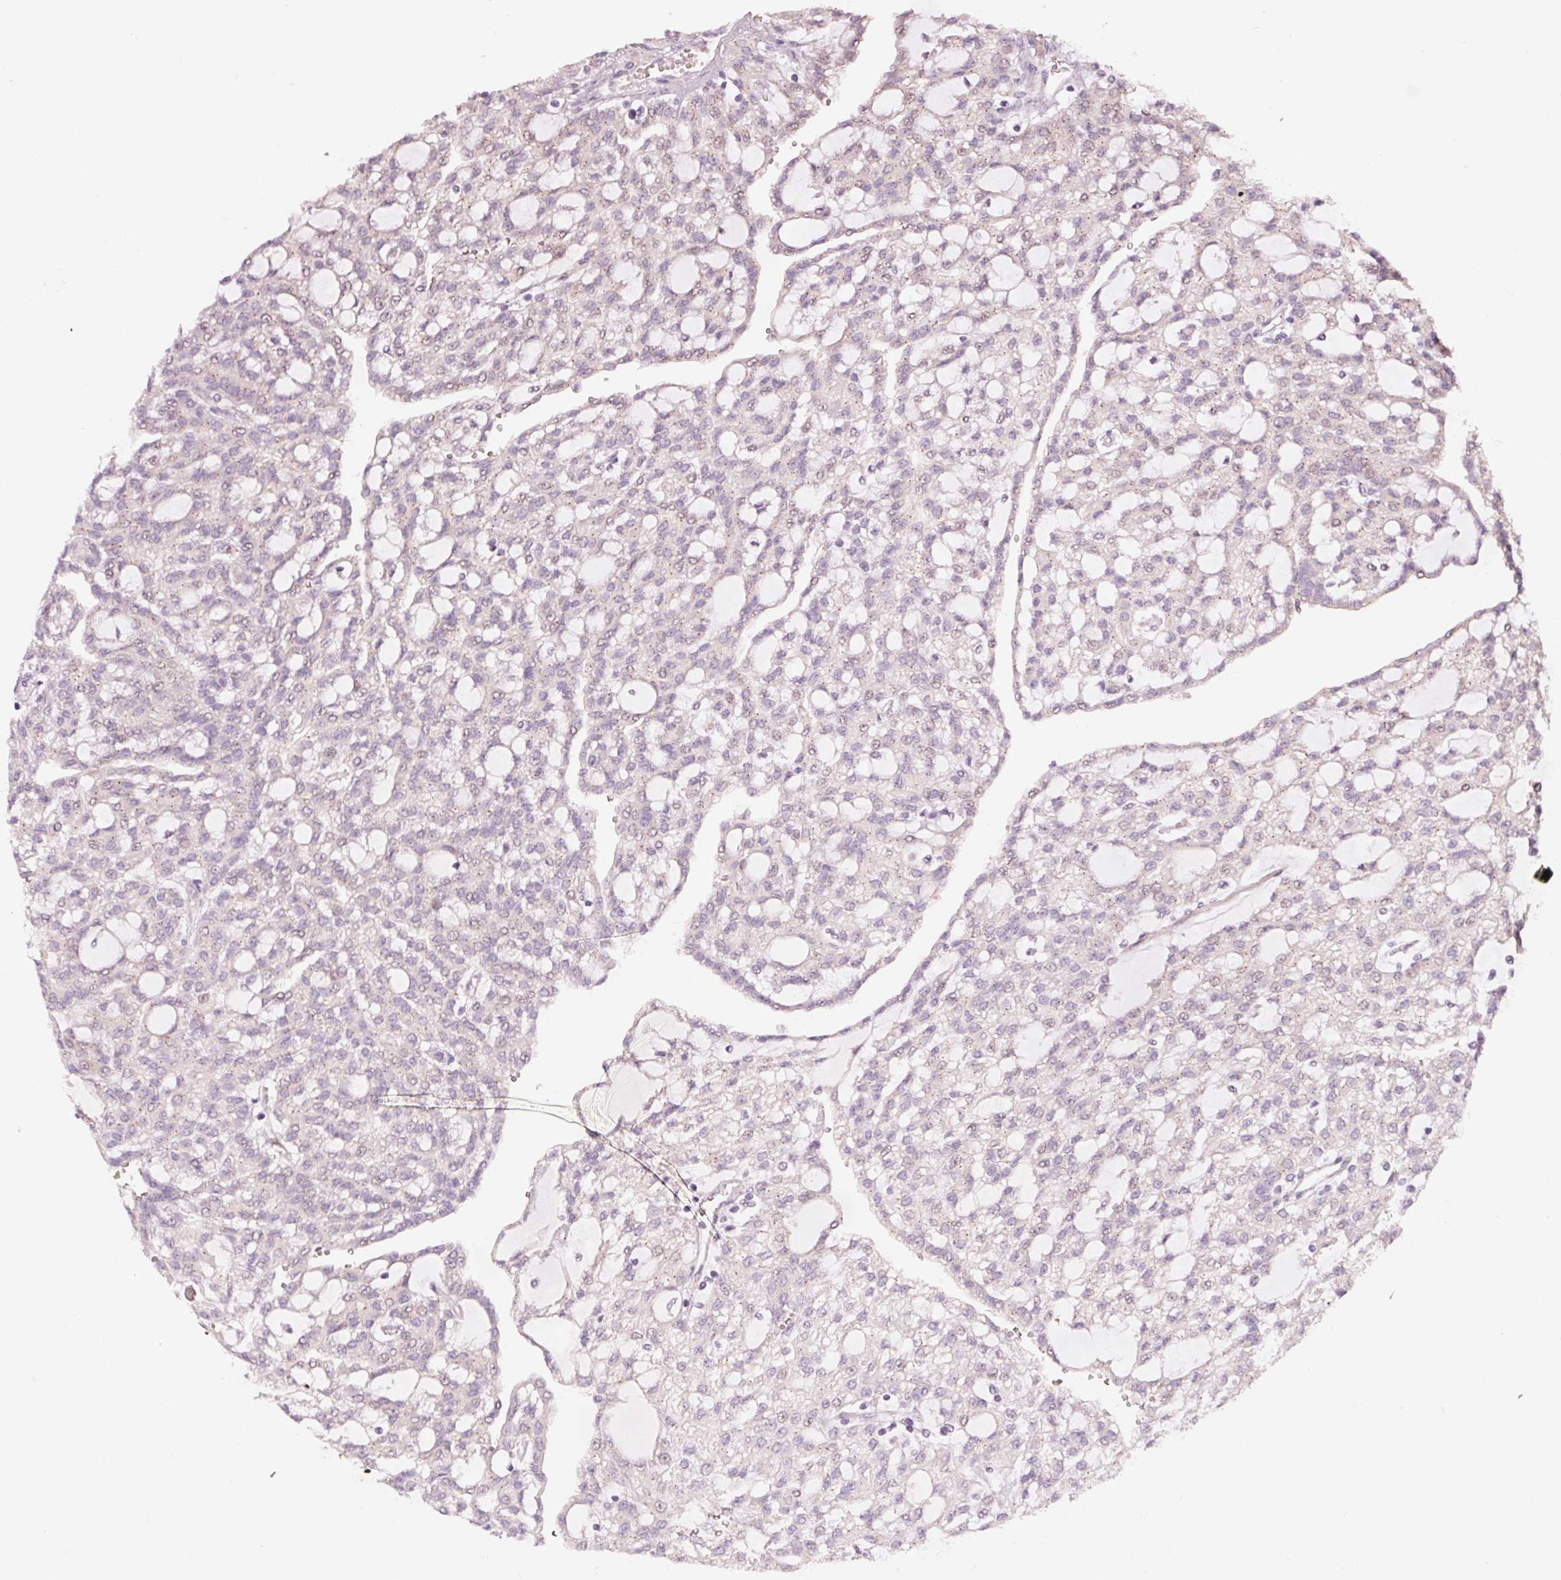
{"staining": {"intensity": "weak", "quantity": "<25%", "location": "cytoplasmic/membranous,nuclear"}, "tissue": "renal cancer", "cell_type": "Tumor cells", "image_type": "cancer", "snomed": [{"axis": "morphology", "description": "Adenocarcinoma, NOS"}, {"axis": "topography", "description": "Kidney"}], "caption": "Human renal adenocarcinoma stained for a protein using IHC demonstrates no staining in tumor cells.", "gene": "DAPP1", "patient": {"sex": "male", "age": 63}}